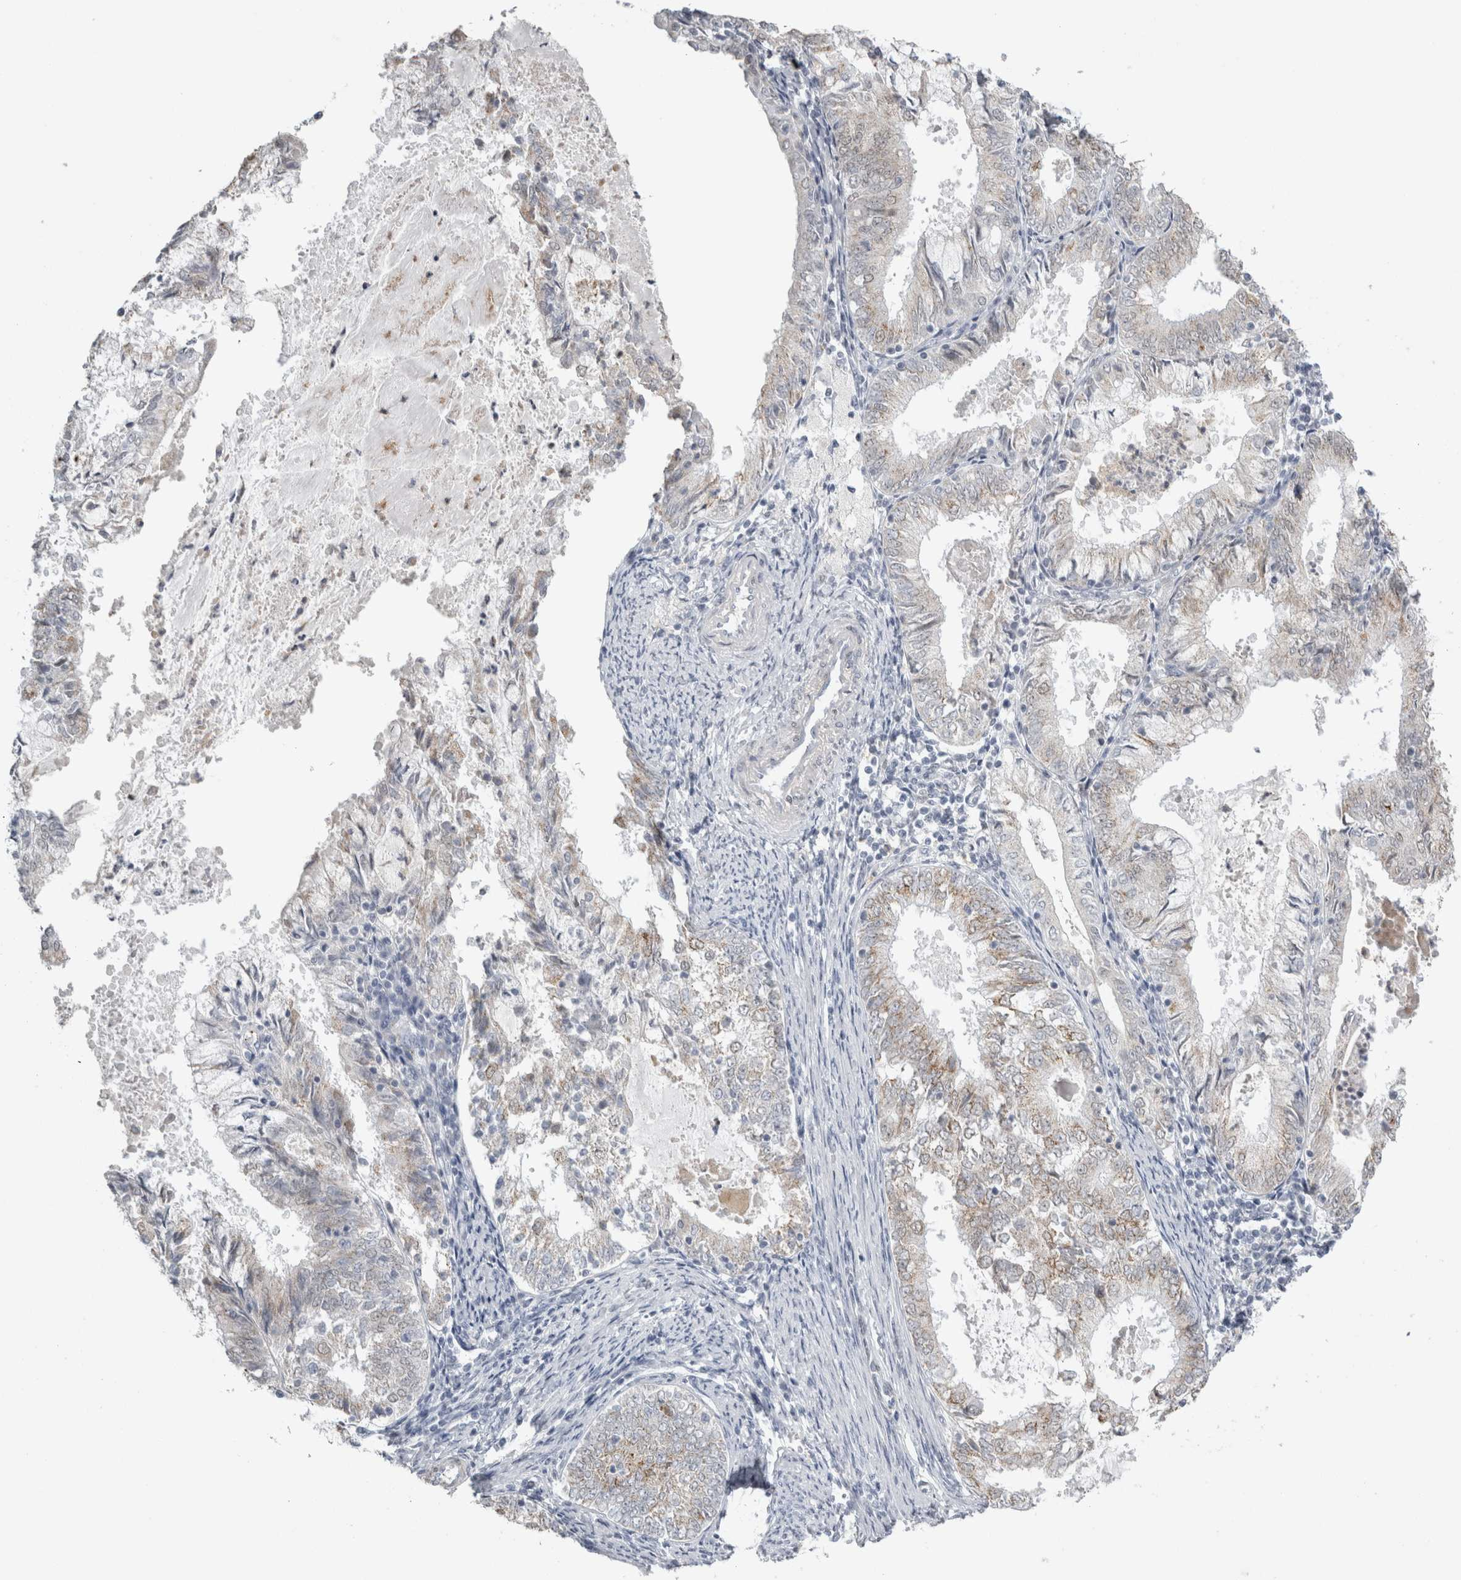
{"staining": {"intensity": "weak", "quantity": "<25%", "location": "cytoplasmic/membranous"}, "tissue": "endometrial cancer", "cell_type": "Tumor cells", "image_type": "cancer", "snomed": [{"axis": "morphology", "description": "Adenocarcinoma, NOS"}, {"axis": "topography", "description": "Endometrium"}], "caption": "A micrograph of endometrial cancer stained for a protein displays no brown staining in tumor cells.", "gene": "PLIN1", "patient": {"sex": "female", "age": 57}}